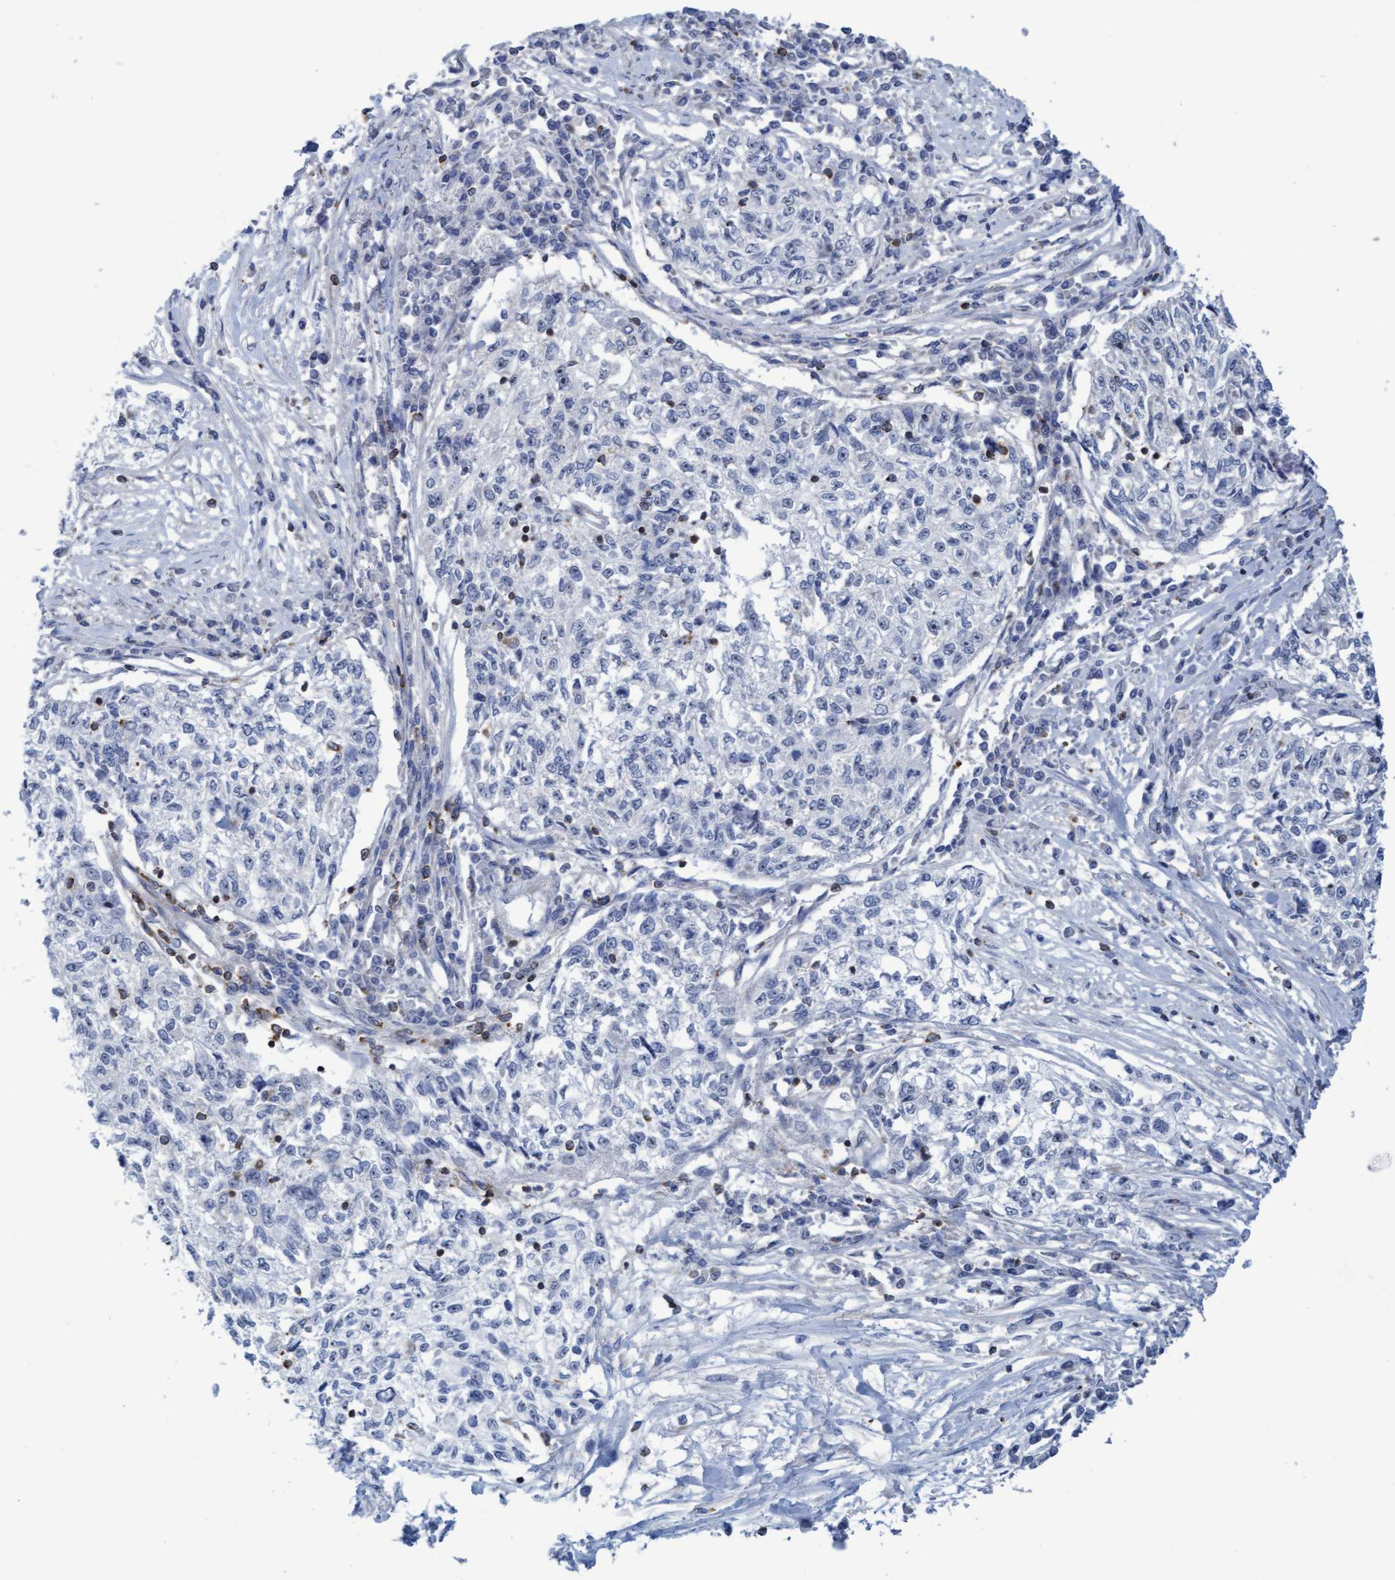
{"staining": {"intensity": "negative", "quantity": "none", "location": "none"}, "tissue": "cervical cancer", "cell_type": "Tumor cells", "image_type": "cancer", "snomed": [{"axis": "morphology", "description": "Squamous cell carcinoma, NOS"}, {"axis": "topography", "description": "Cervix"}], "caption": "IHC histopathology image of neoplastic tissue: human squamous cell carcinoma (cervical) stained with DAB (3,3'-diaminobenzidine) demonstrates no significant protein expression in tumor cells.", "gene": "FNBP1", "patient": {"sex": "female", "age": 57}}